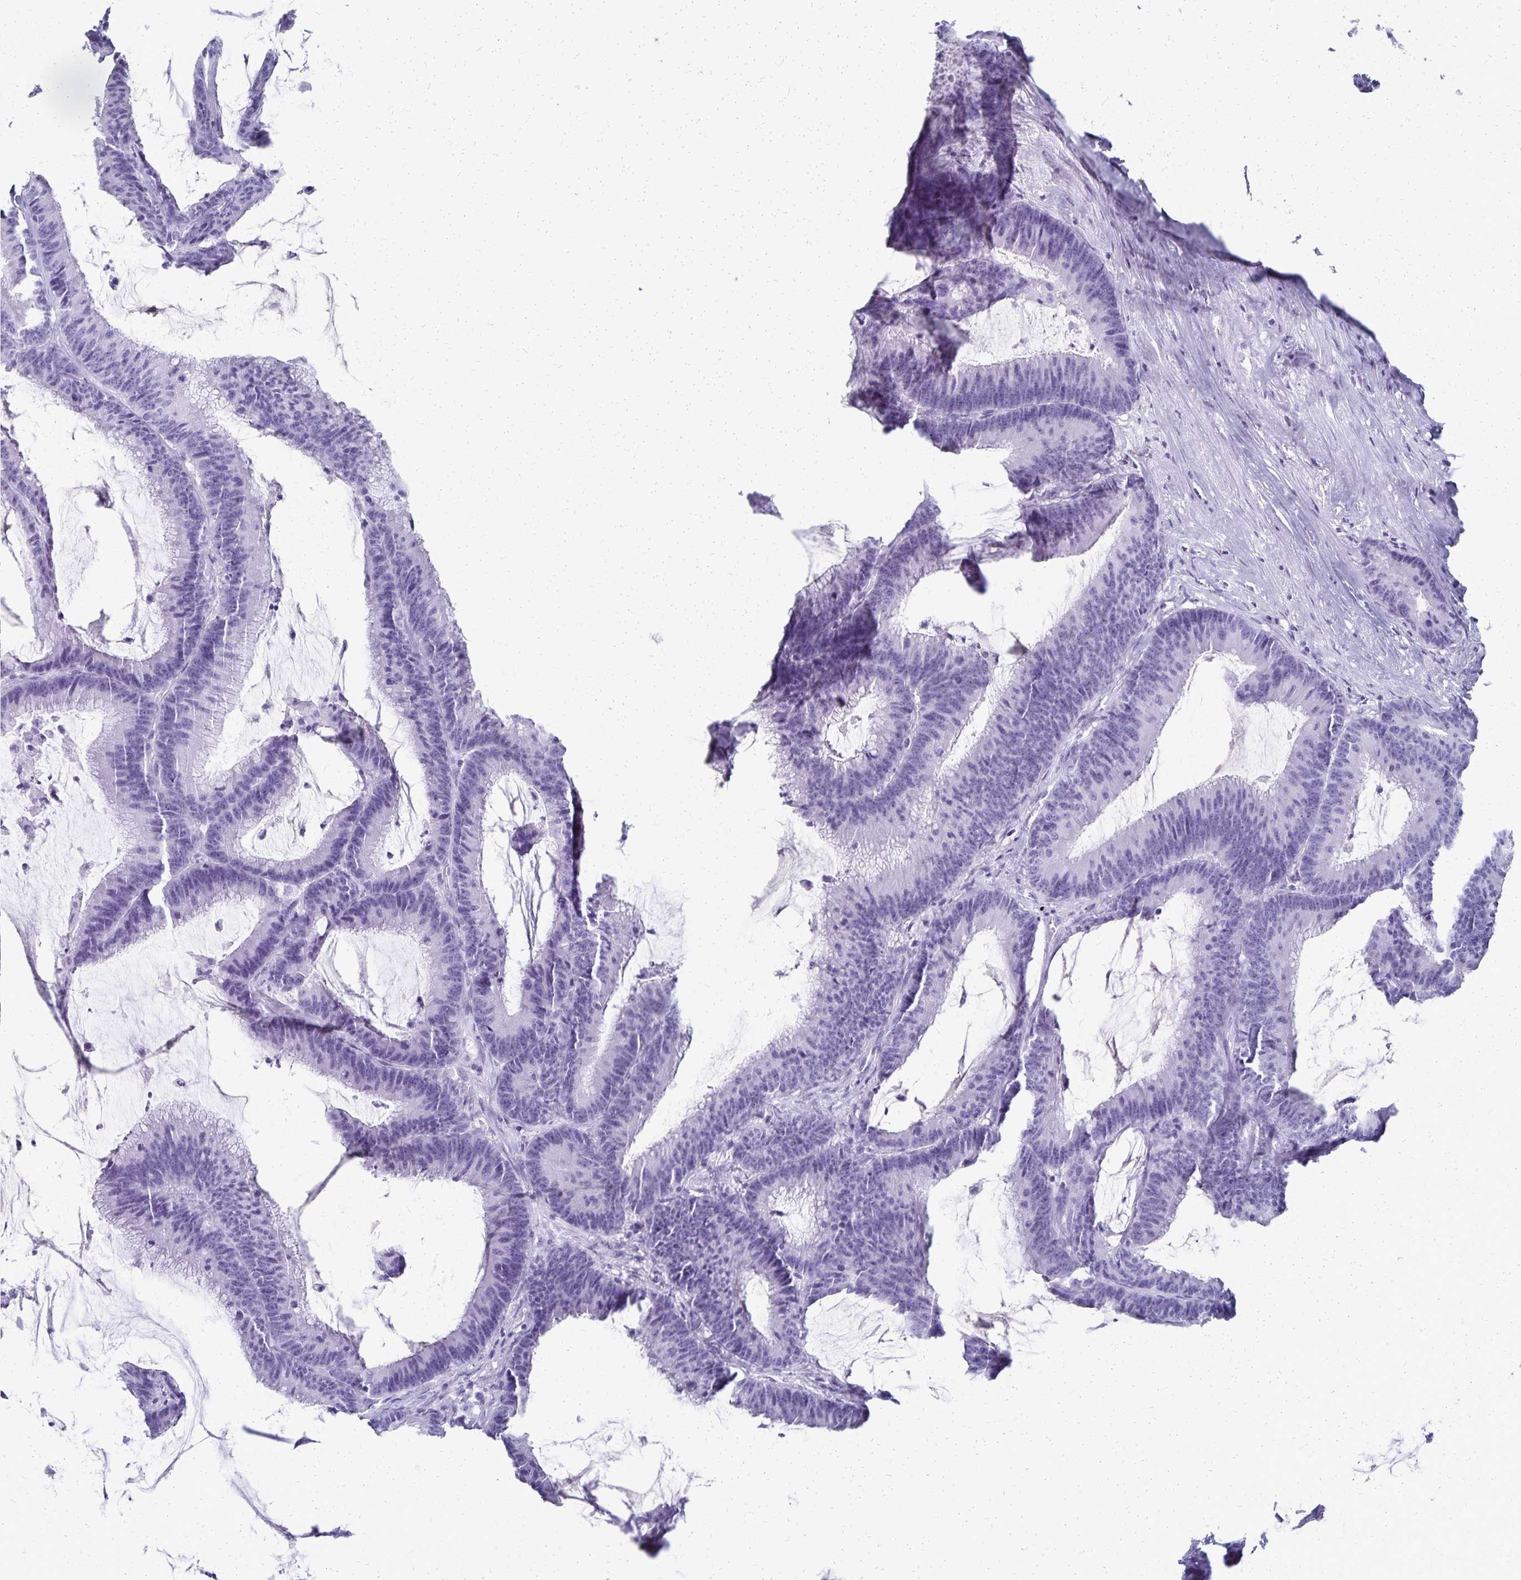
{"staining": {"intensity": "negative", "quantity": "none", "location": "none"}, "tissue": "colorectal cancer", "cell_type": "Tumor cells", "image_type": "cancer", "snomed": [{"axis": "morphology", "description": "Adenocarcinoma, NOS"}, {"axis": "topography", "description": "Colon"}], "caption": "IHC of human colorectal adenocarcinoma exhibits no expression in tumor cells.", "gene": "GIP", "patient": {"sex": "female", "age": 78}}